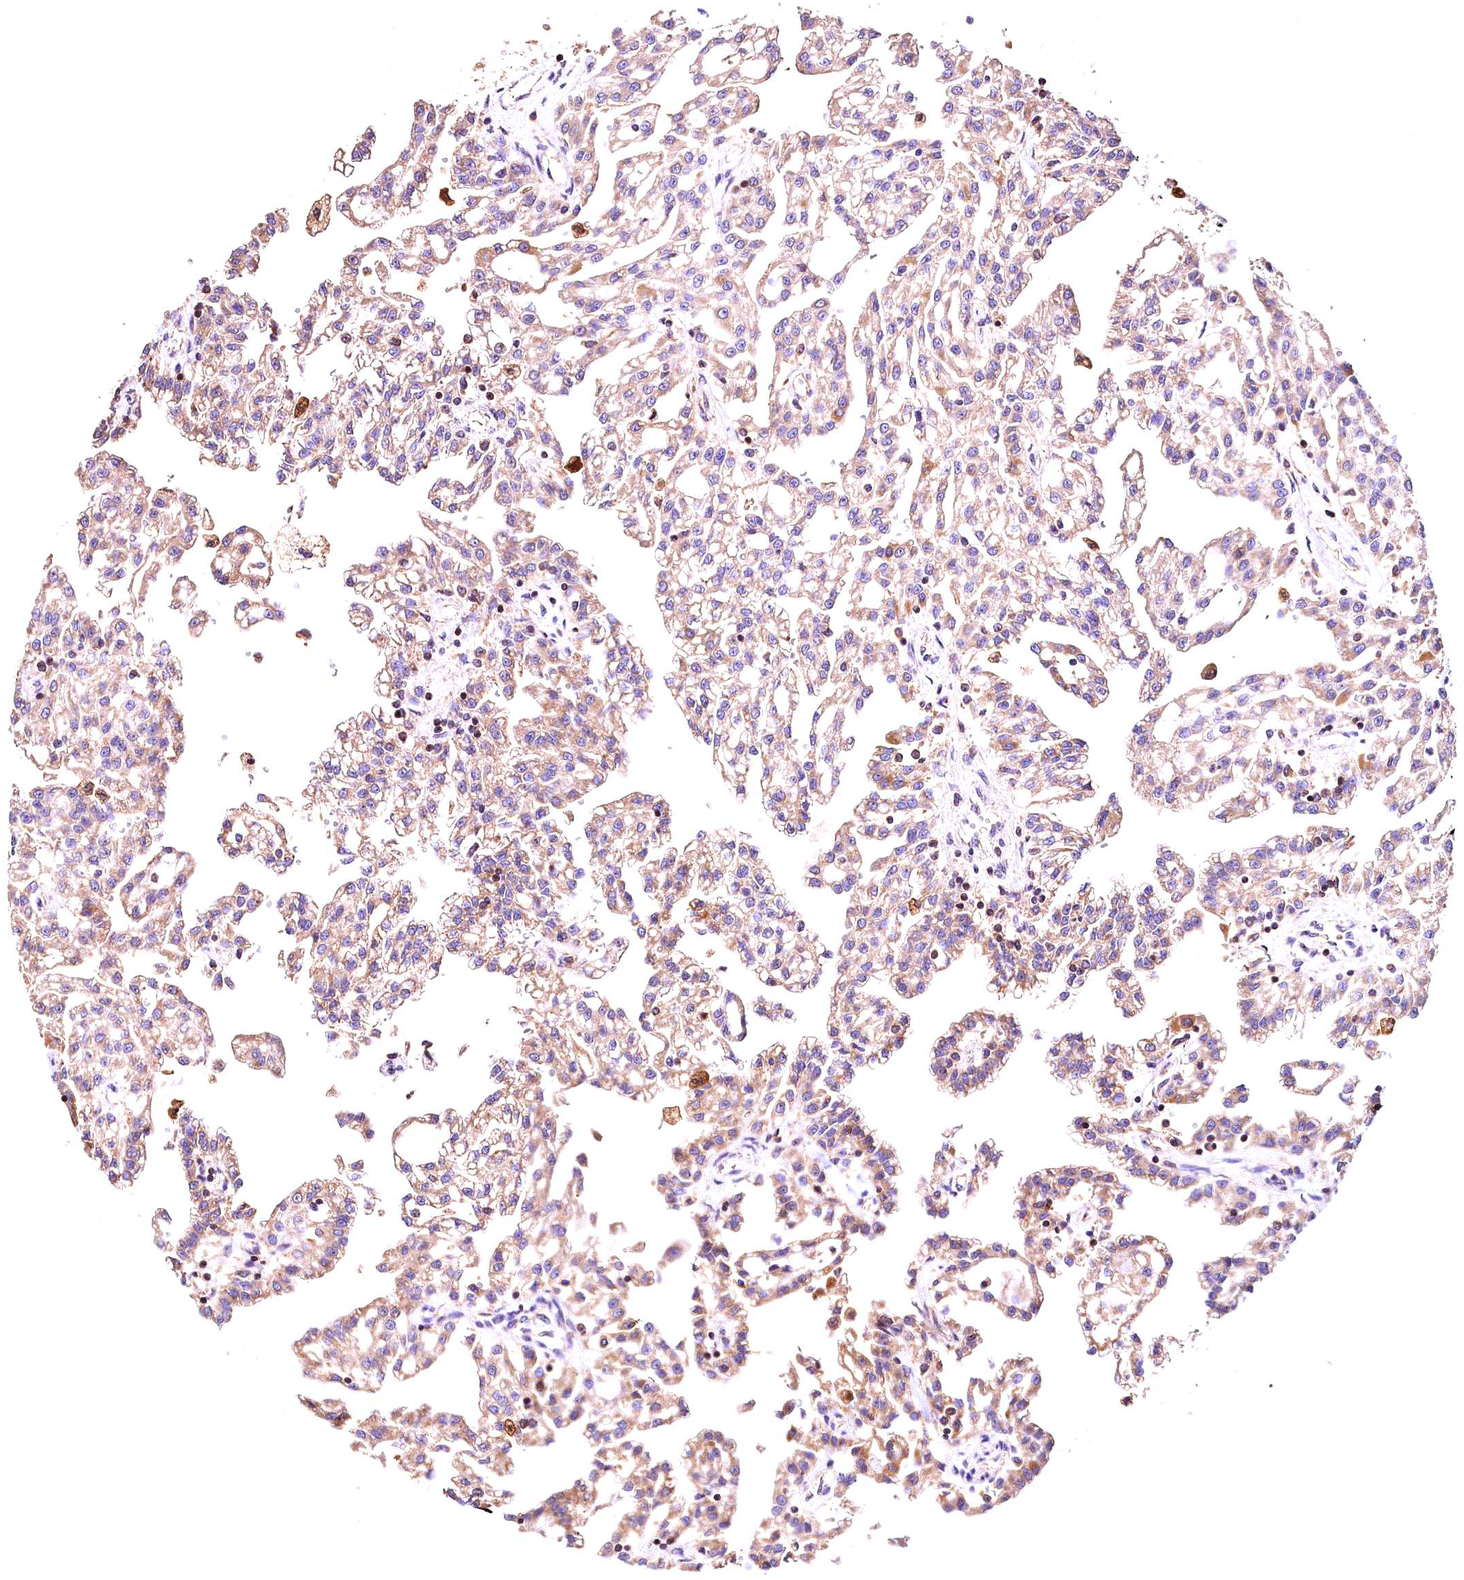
{"staining": {"intensity": "moderate", "quantity": "25%-75%", "location": "cytoplasmic/membranous"}, "tissue": "renal cancer", "cell_type": "Tumor cells", "image_type": "cancer", "snomed": [{"axis": "morphology", "description": "Adenocarcinoma, NOS"}, {"axis": "topography", "description": "Kidney"}], "caption": "A high-resolution photomicrograph shows immunohistochemistry staining of renal cancer, which exhibits moderate cytoplasmic/membranous staining in approximately 25%-75% of tumor cells. The protein is stained brown, and the nuclei are stained in blue (DAB IHC with brightfield microscopy, high magnification).", "gene": "KPTN", "patient": {"sex": "male", "age": 63}}